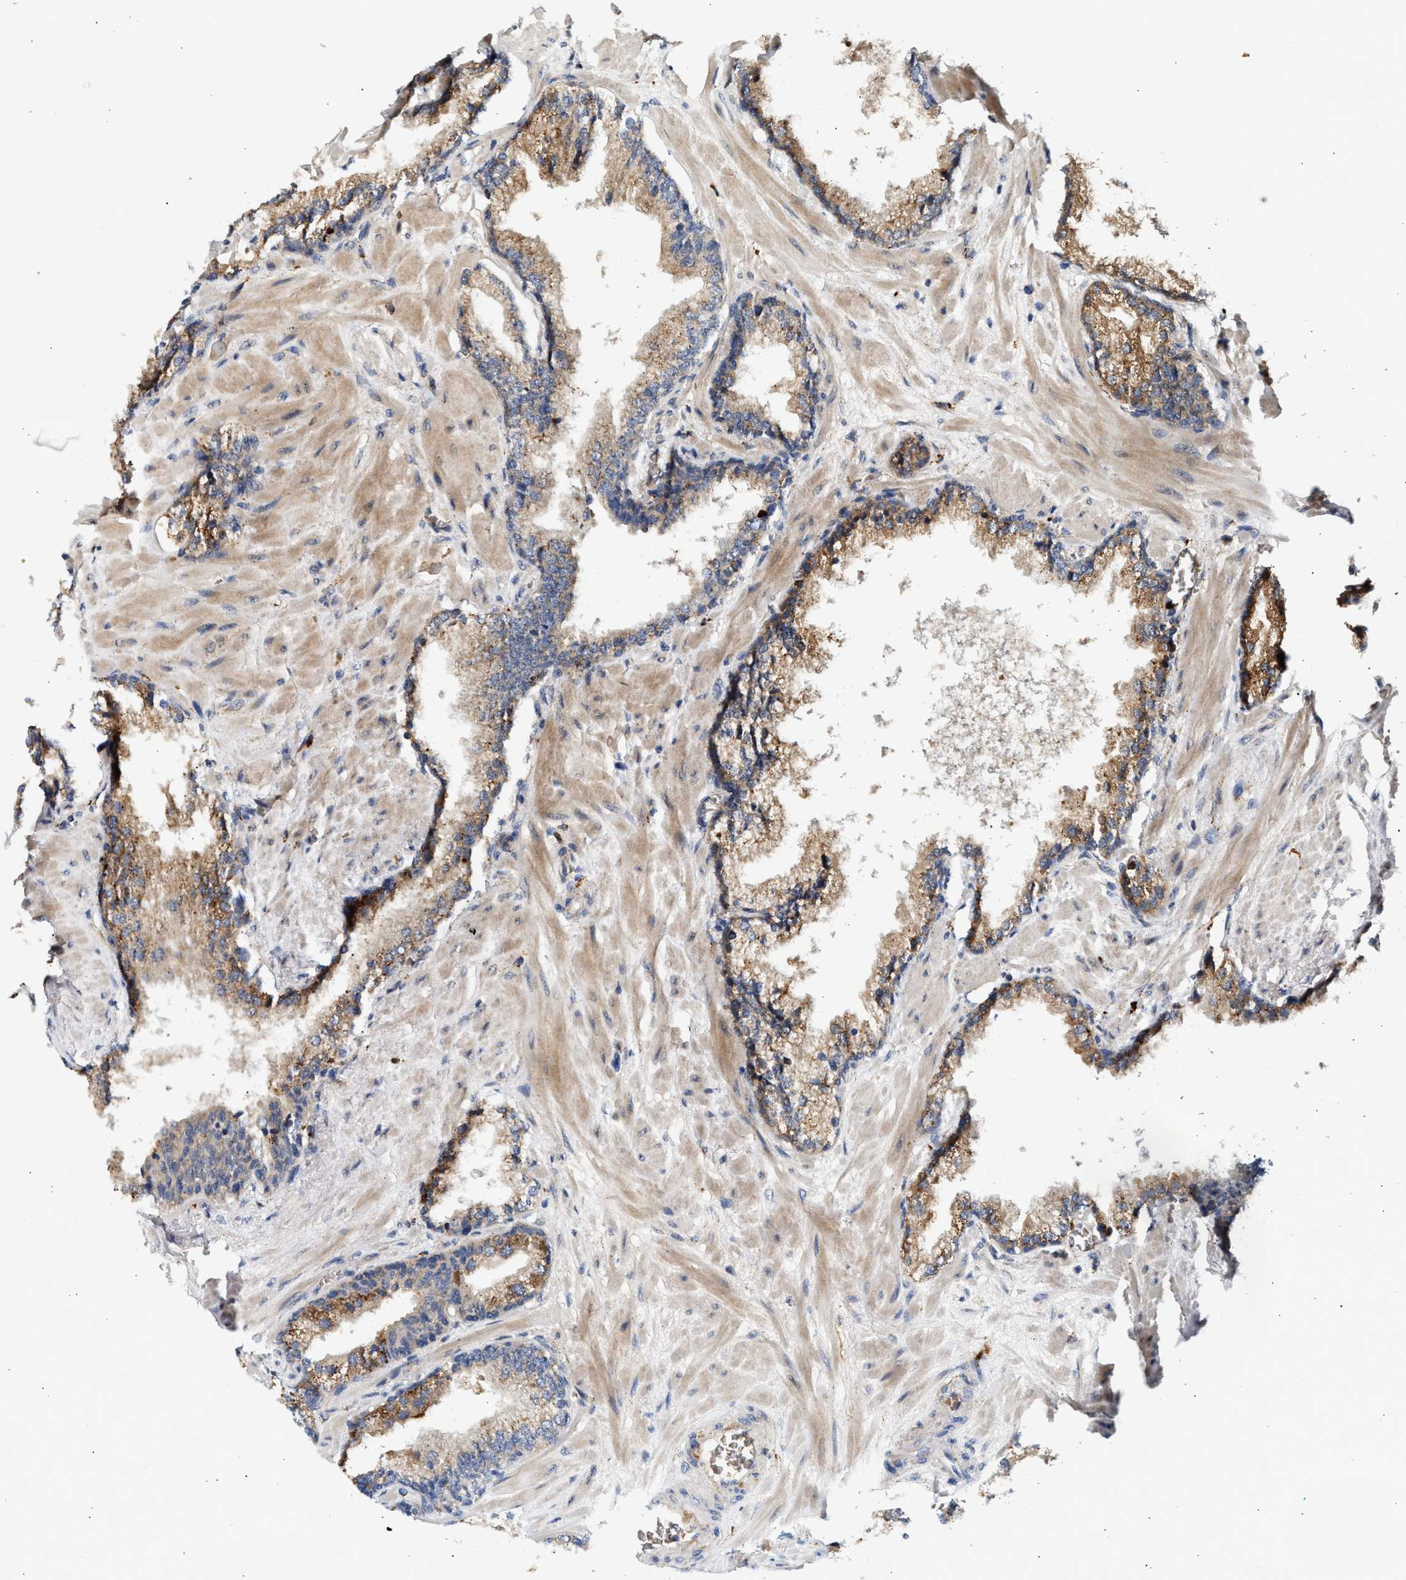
{"staining": {"intensity": "moderate", "quantity": "25%-75%", "location": "cytoplasmic/membranous"}, "tissue": "prostate cancer", "cell_type": "Tumor cells", "image_type": "cancer", "snomed": [{"axis": "morphology", "description": "Adenocarcinoma, Low grade"}, {"axis": "topography", "description": "Prostate"}], "caption": "Tumor cells reveal medium levels of moderate cytoplasmic/membranous positivity in about 25%-75% of cells in prostate cancer (low-grade adenocarcinoma).", "gene": "PLD3", "patient": {"sex": "male", "age": 63}}